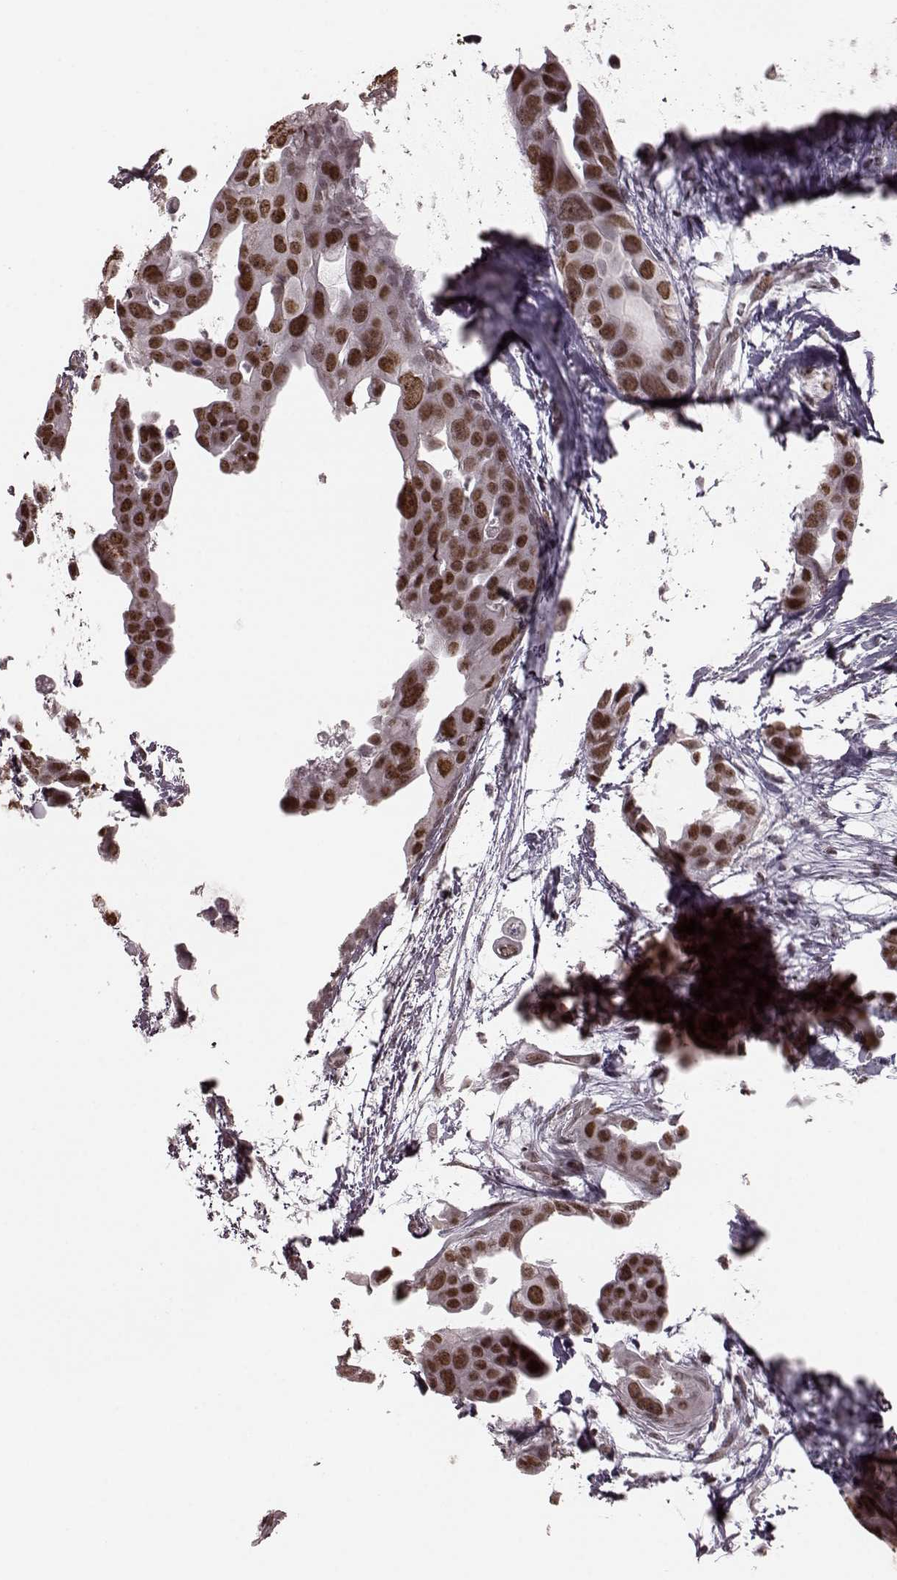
{"staining": {"intensity": "strong", "quantity": ">75%", "location": "nuclear"}, "tissue": "breast cancer", "cell_type": "Tumor cells", "image_type": "cancer", "snomed": [{"axis": "morphology", "description": "Duct carcinoma"}, {"axis": "topography", "description": "Breast"}], "caption": "A high amount of strong nuclear positivity is appreciated in about >75% of tumor cells in breast infiltrating ductal carcinoma tissue.", "gene": "NR2C1", "patient": {"sex": "female", "age": 38}}